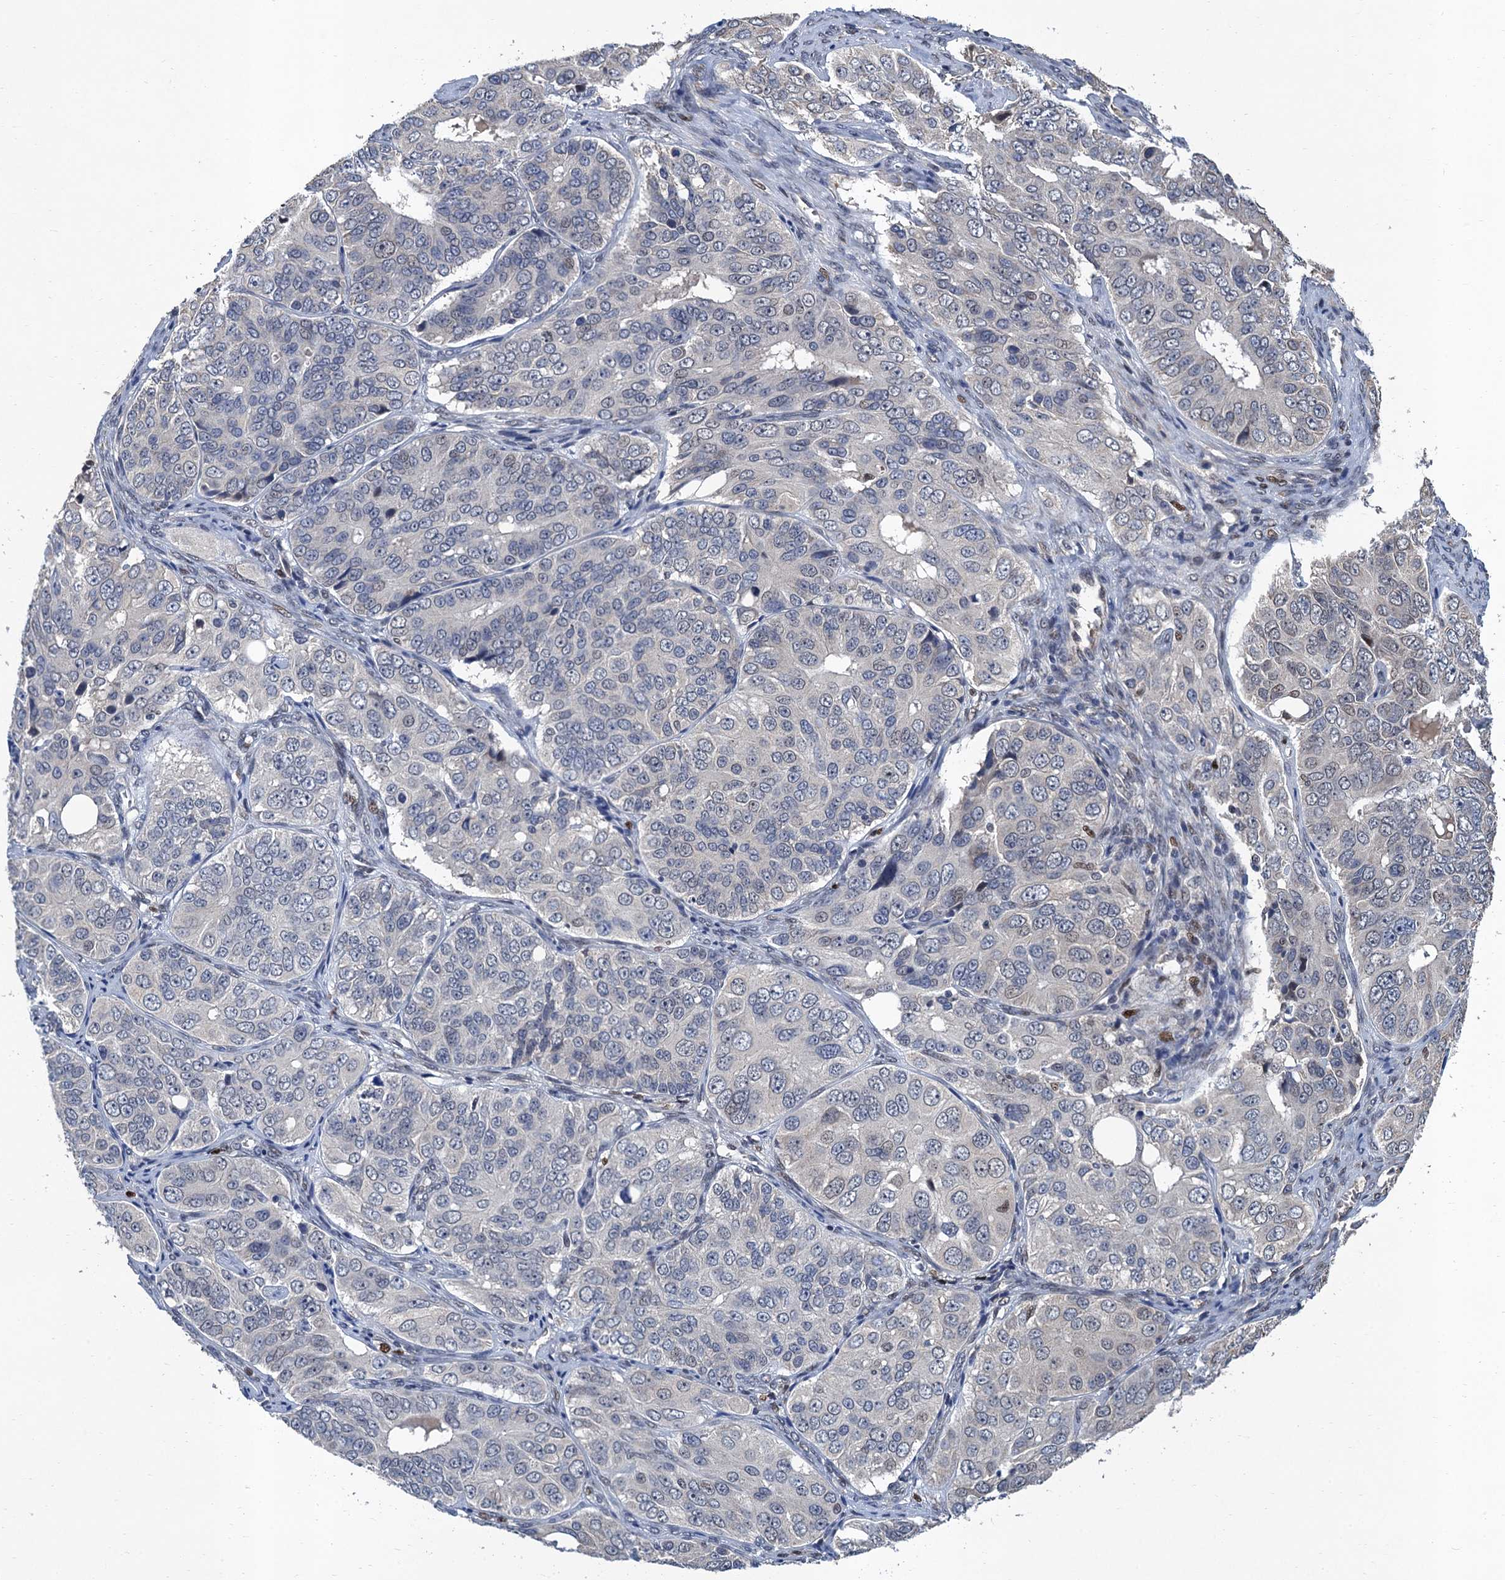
{"staining": {"intensity": "negative", "quantity": "none", "location": "none"}, "tissue": "ovarian cancer", "cell_type": "Tumor cells", "image_type": "cancer", "snomed": [{"axis": "morphology", "description": "Carcinoma, endometroid"}, {"axis": "topography", "description": "Ovary"}], "caption": "This is an immunohistochemistry (IHC) image of ovarian endometroid carcinoma. There is no positivity in tumor cells.", "gene": "TSEN34", "patient": {"sex": "female", "age": 51}}